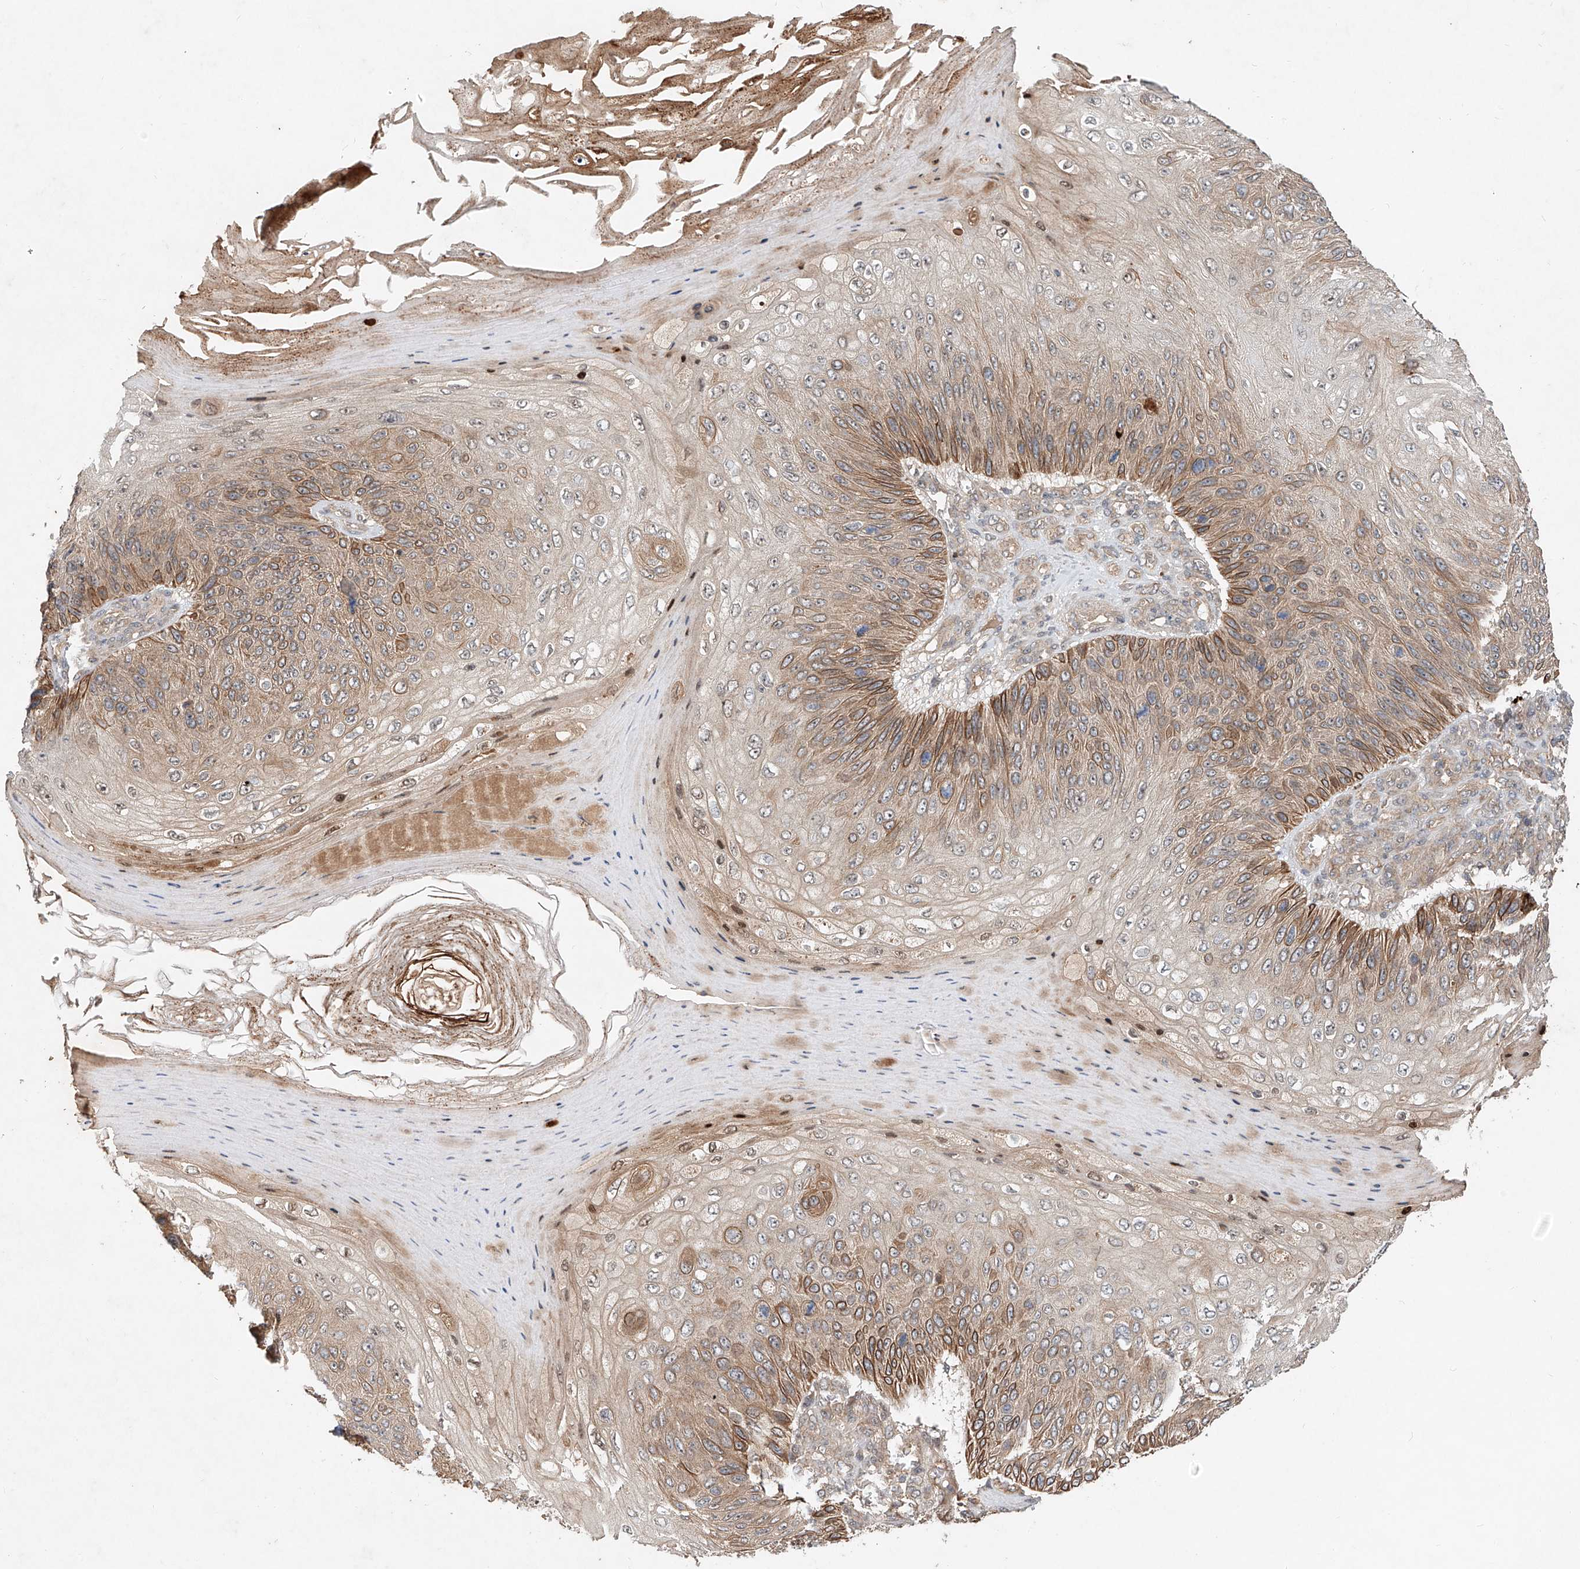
{"staining": {"intensity": "moderate", "quantity": ">75%", "location": "cytoplasmic/membranous"}, "tissue": "skin cancer", "cell_type": "Tumor cells", "image_type": "cancer", "snomed": [{"axis": "morphology", "description": "Squamous cell carcinoma, NOS"}, {"axis": "topography", "description": "Skin"}], "caption": "A high-resolution histopathology image shows immunohistochemistry (IHC) staining of skin cancer, which demonstrates moderate cytoplasmic/membranous positivity in about >75% of tumor cells.", "gene": "IER5", "patient": {"sex": "female", "age": 88}}